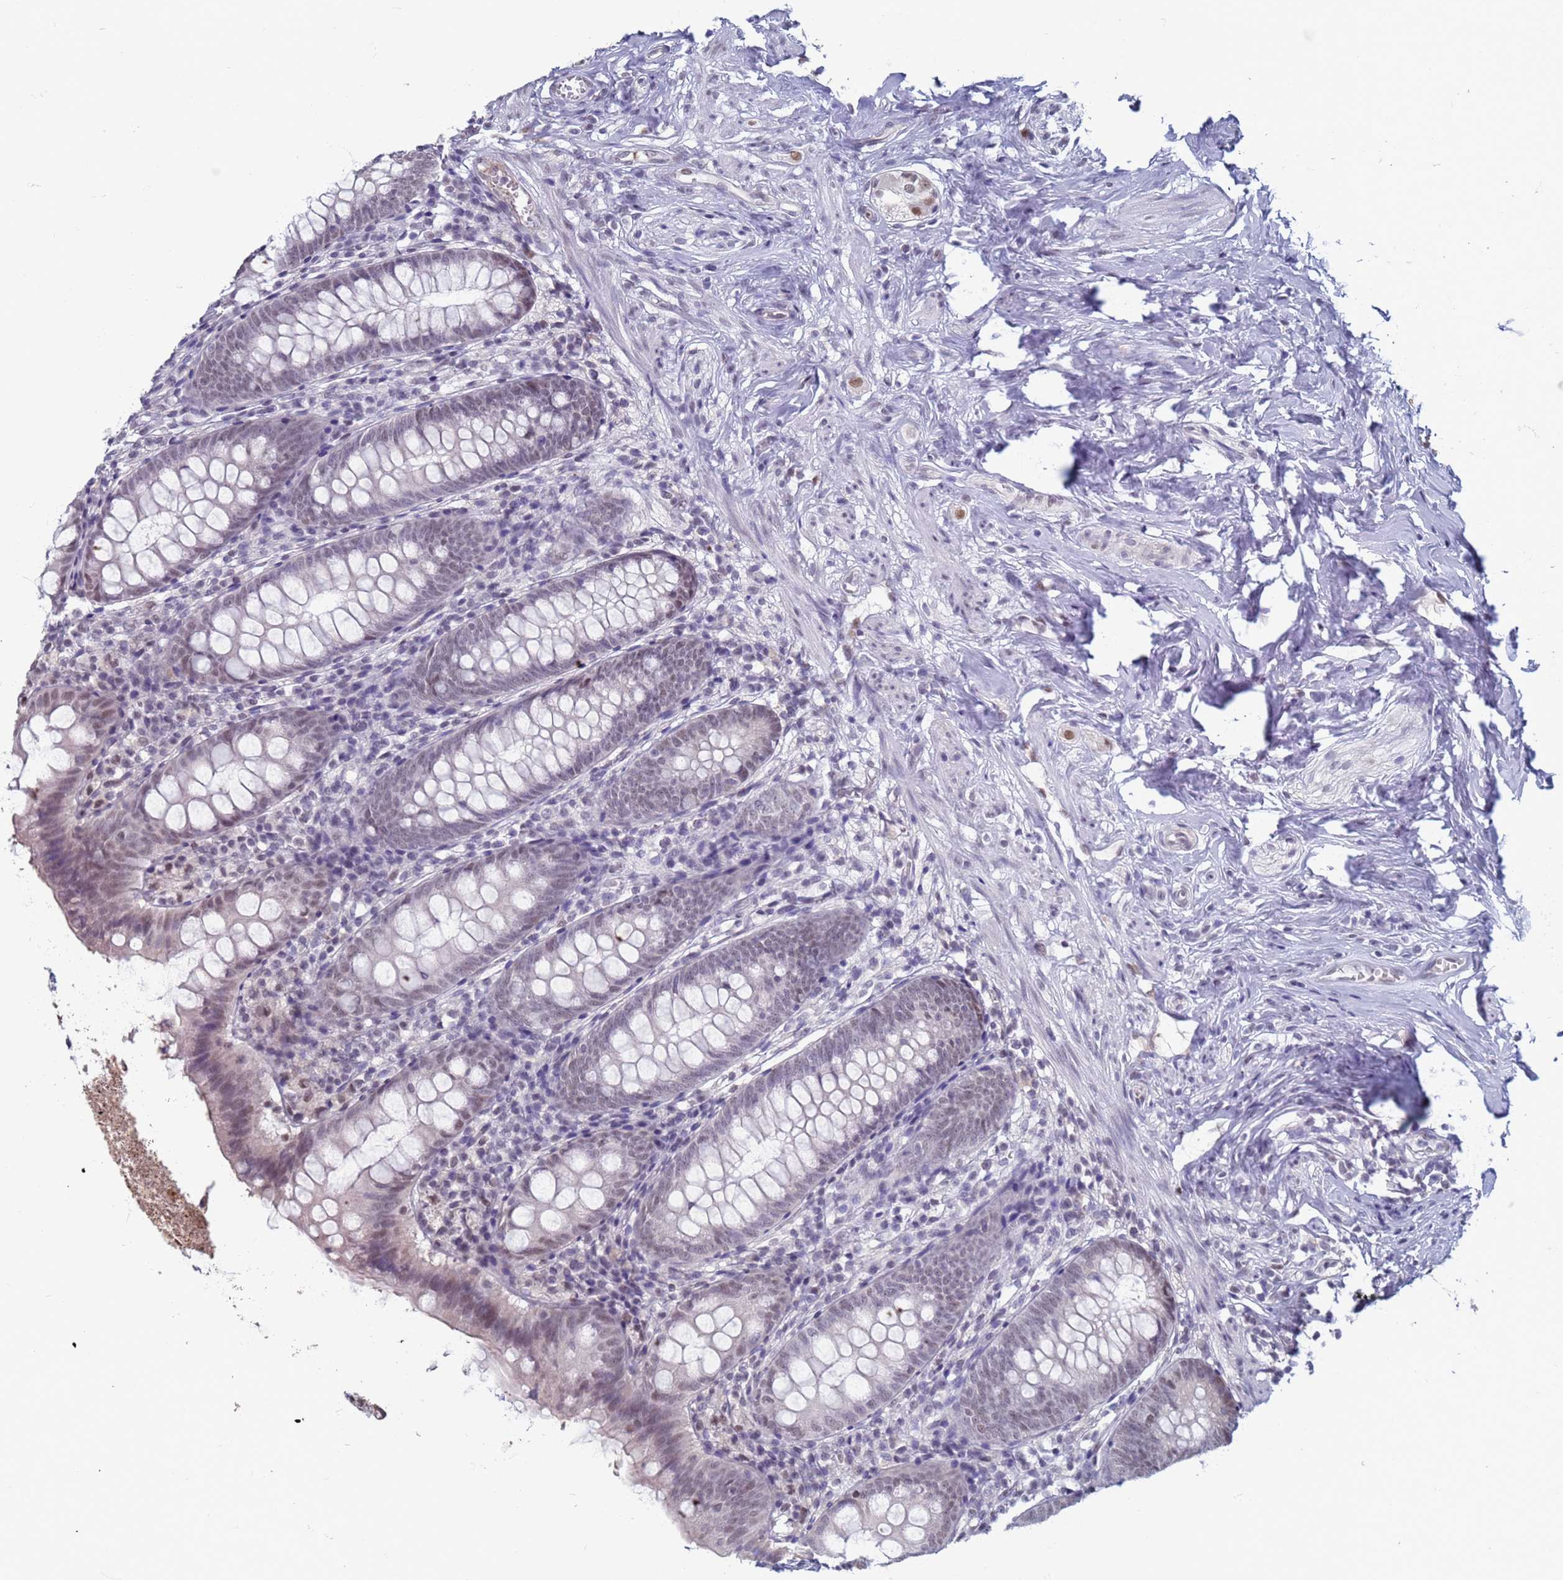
{"staining": {"intensity": "weak", "quantity": "<25%", "location": "nuclear"}, "tissue": "appendix", "cell_type": "Glandular cells", "image_type": "normal", "snomed": [{"axis": "morphology", "description": "Normal tissue, NOS"}, {"axis": "topography", "description": "Appendix"}], "caption": "Immunohistochemical staining of benign human appendix displays no significant expression in glandular cells. (DAB immunohistochemistry with hematoxylin counter stain).", "gene": "SAE1", "patient": {"sex": "female", "age": 51}}